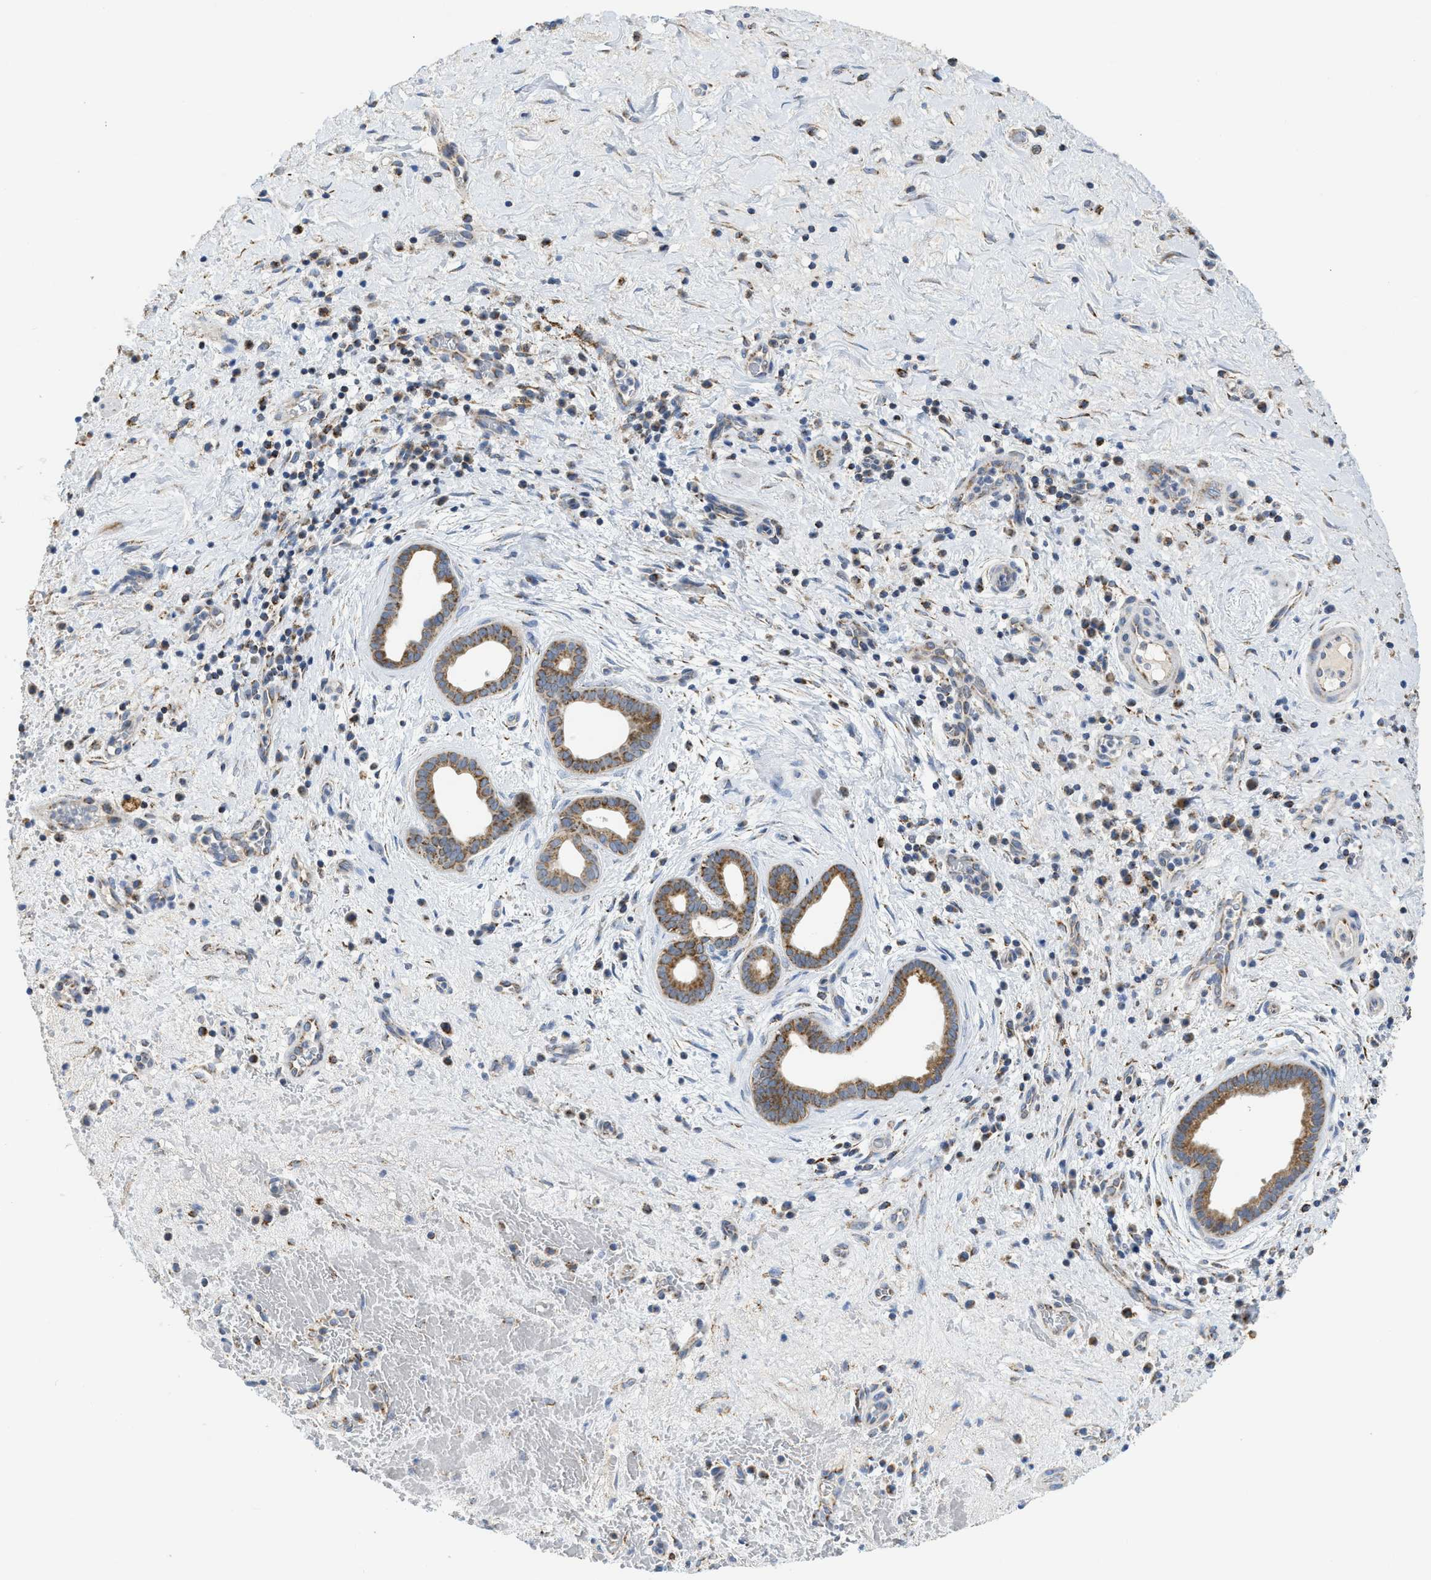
{"staining": {"intensity": "moderate", "quantity": ">75%", "location": "cytoplasmic/membranous"}, "tissue": "liver cancer", "cell_type": "Tumor cells", "image_type": "cancer", "snomed": [{"axis": "morphology", "description": "Cholangiocarcinoma"}, {"axis": "topography", "description": "Liver"}], "caption": "Immunohistochemical staining of cholangiocarcinoma (liver) shows medium levels of moderate cytoplasmic/membranous positivity in about >75% of tumor cells. Using DAB (3,3'-diaminobenzidine) (brown) and hematoxylin (blue) stains, captured at high magnification using brightfield microscopy.", "gene": "GATD3", "patient": {"sex": "female", "age": 38}}